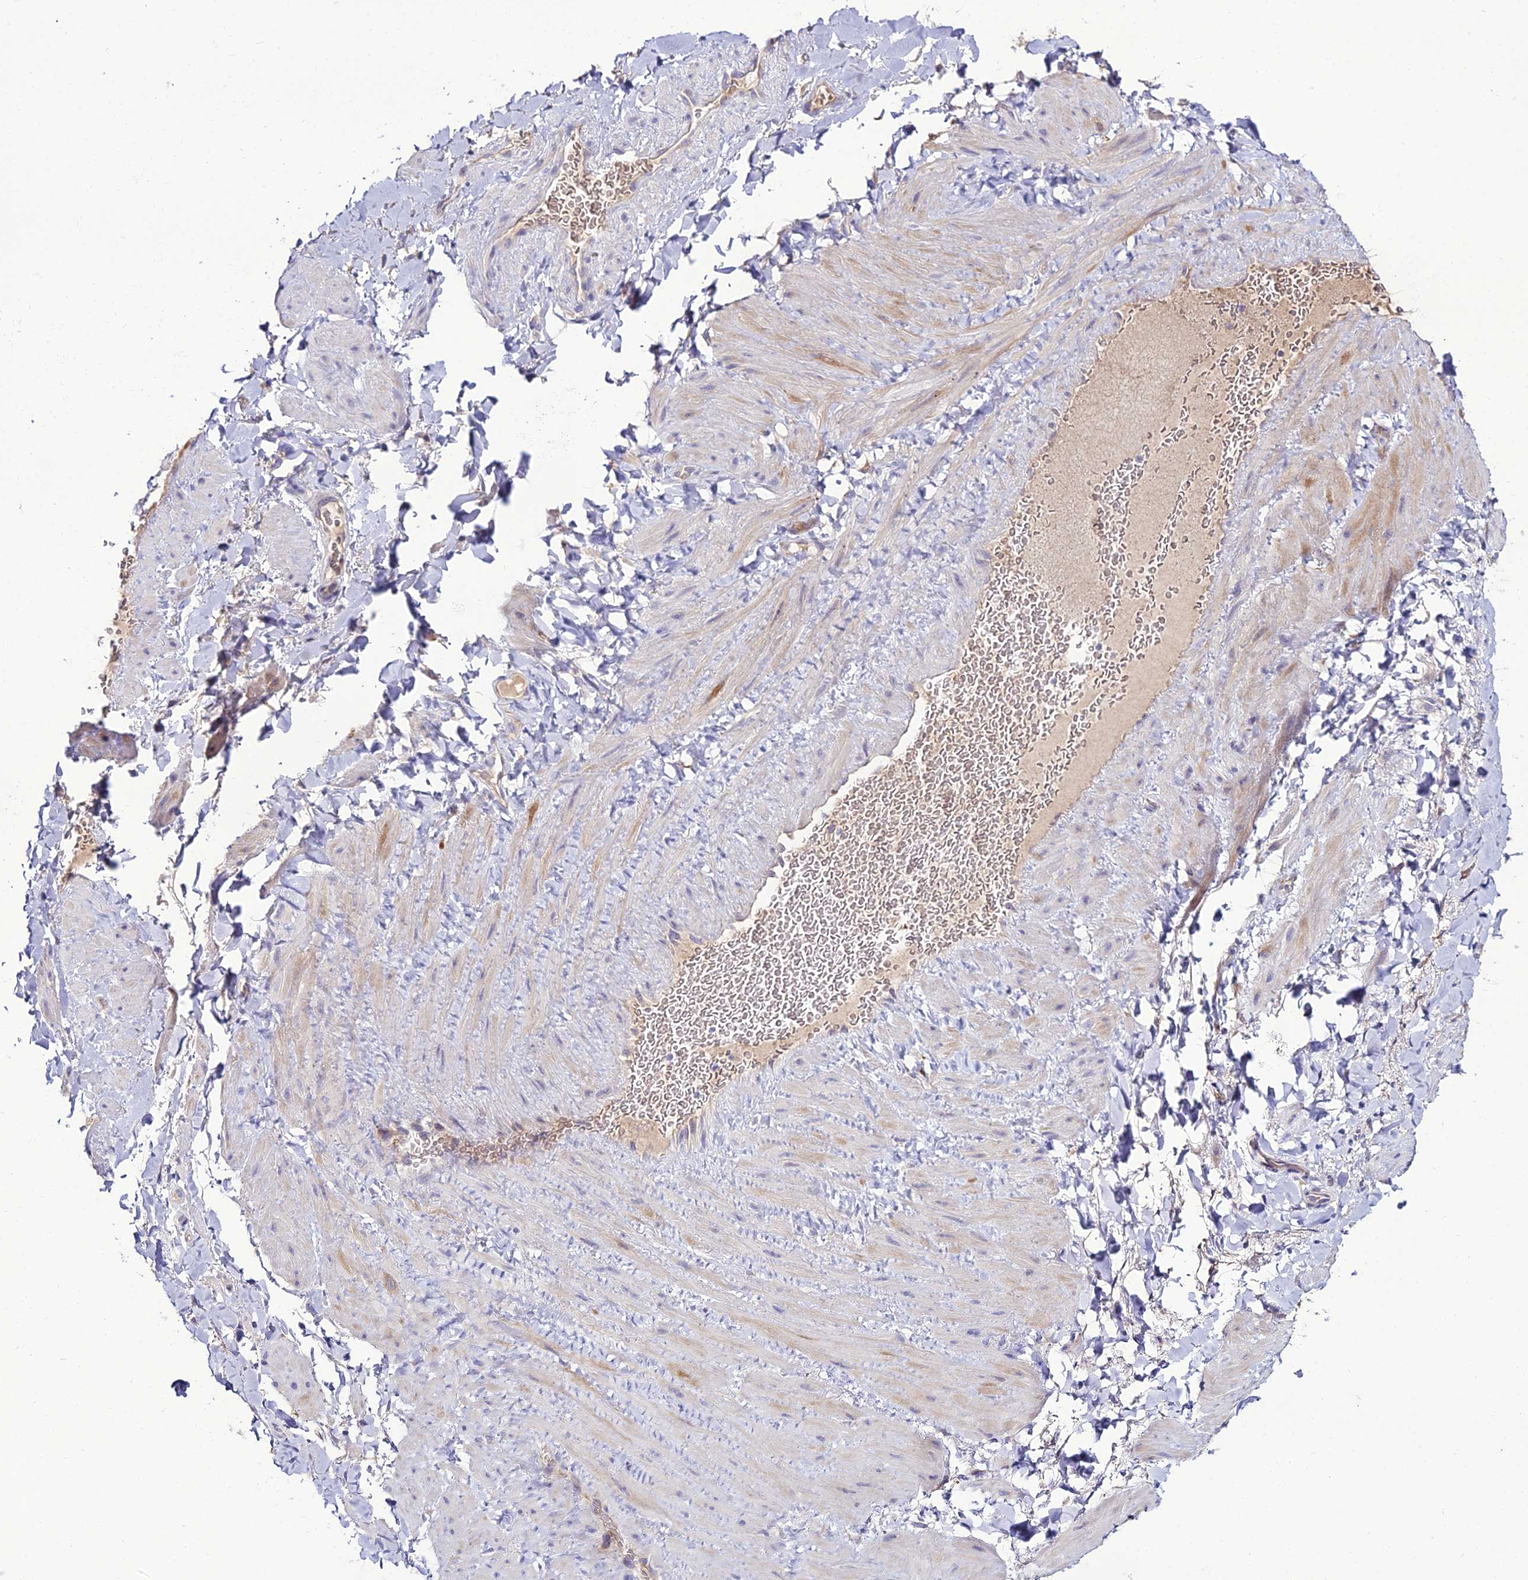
{"staining": {"intensity": "negative", "quantity": "none", "location": "none"}, "tissue": "adipose tissue", "cell_type": "Adipocytes", "image_type": "normal", "snomed": [{"axis": "morphology", "description": "Normal tissue, NOS"}, {"axis": "topography", "description": "Soft tissue"}, {"axis": "topography", "description": "Vascular tissue"}], "caption": "The micrograph shows no staining of adipocytes in benign adipose tissue.", "gene": "MB21D2", "patient": {"sex": "male", "age": 54}}